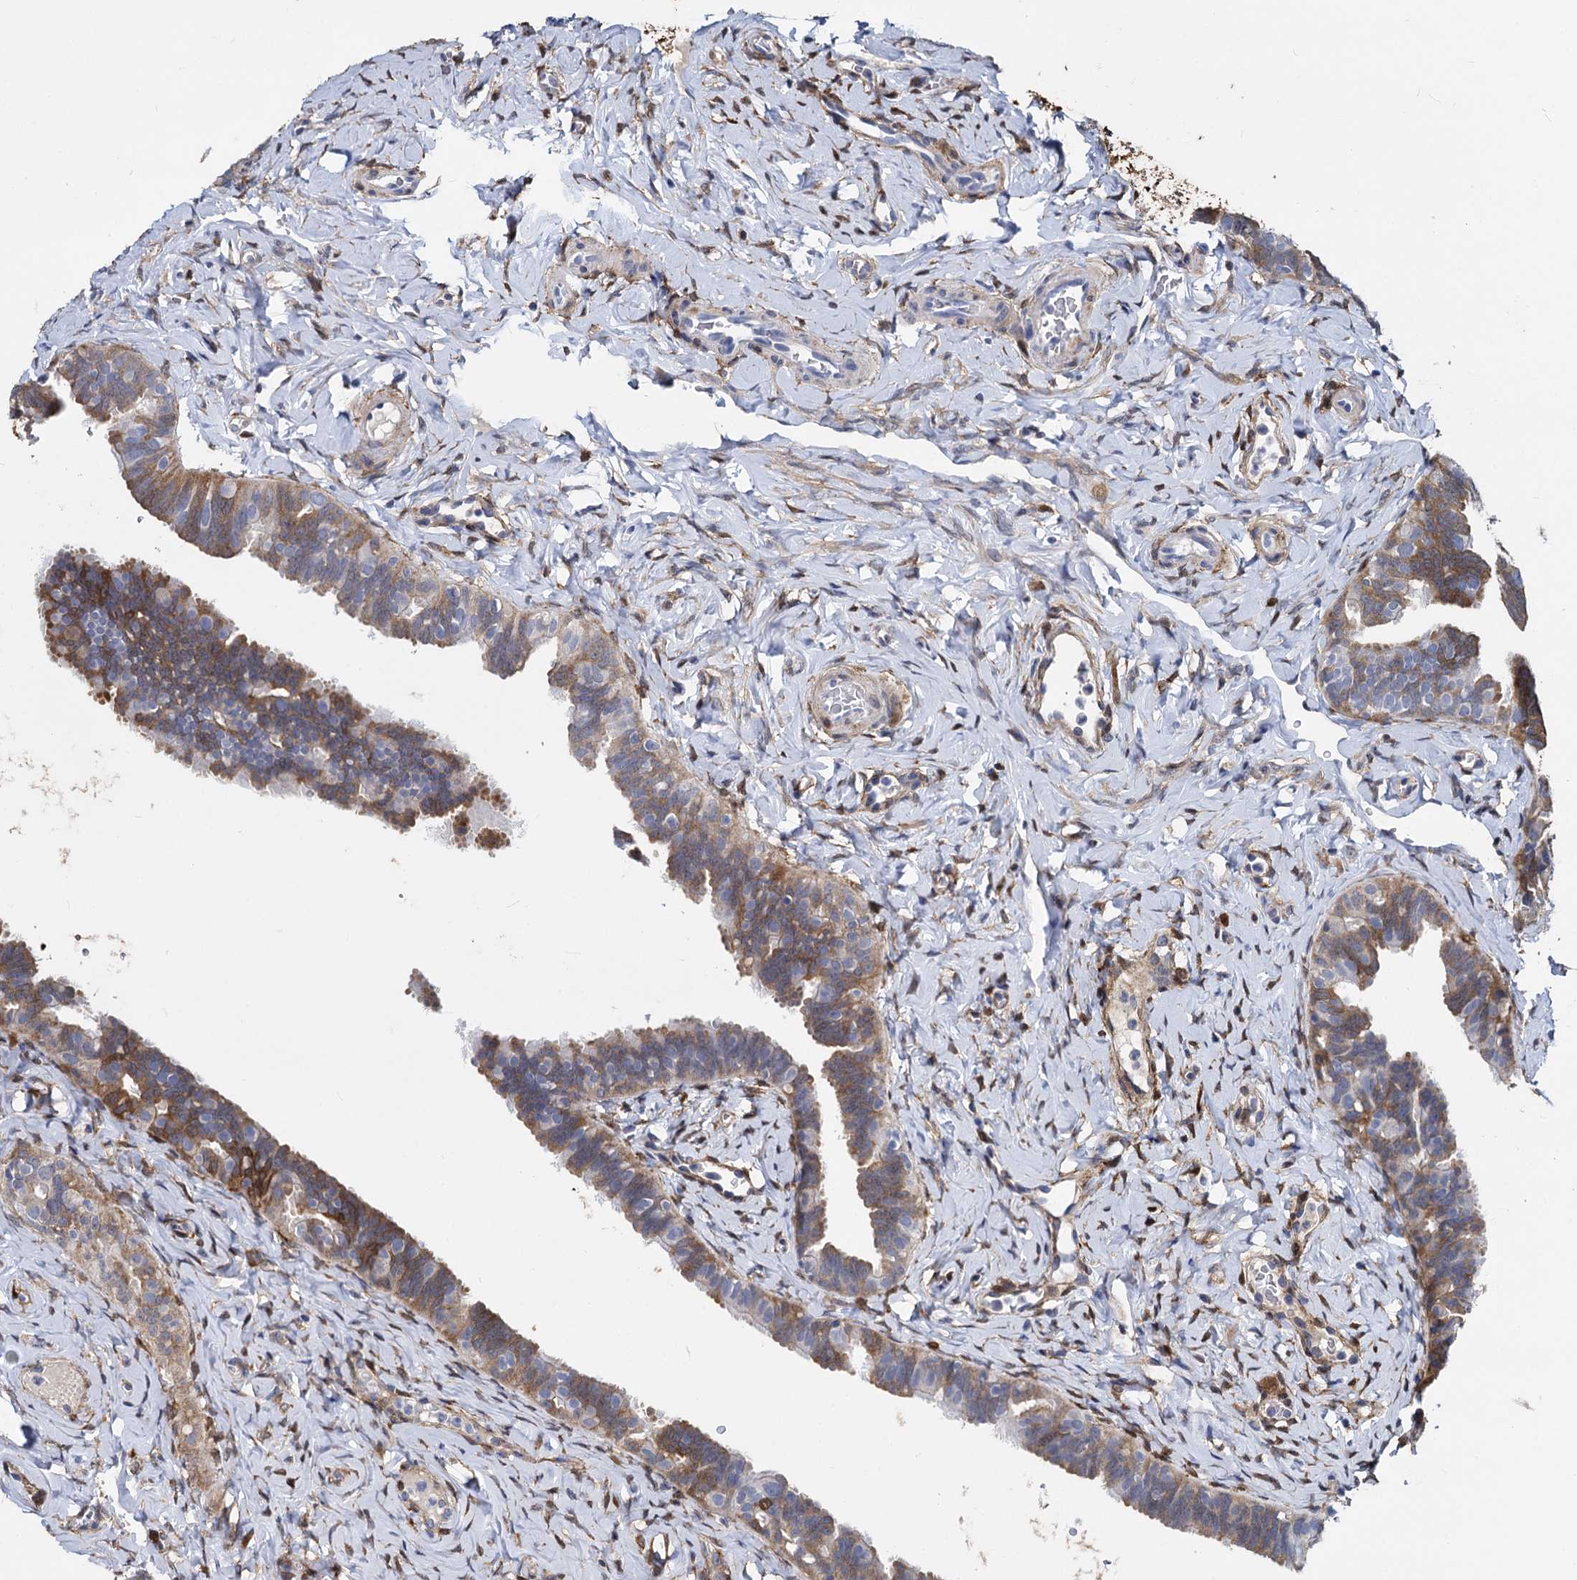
{"staining": {"intensity": "moderate", "quantity": "25%-75%", "location": "cytoplasmic/membranous"}, "tissue": "fallopian tube", "cell_type": "Glandular cells", "image_type": "normal", "snomed": [{"axis": "morphology", "description": "Normal tissue, NOS"}, {"axis": "topography", "description": "Fallopian tube"}], "caption": "Immunohistochemistry (IHC) micrograph of benign fallopian tube stained for a protein (brown), which exhibits medium levels of moderate cytoplasmic/membranous staining in about 25%-75% of glandular cells.", "gene": "GSTM3", "patient": {"sex": "female", "age": 65}}